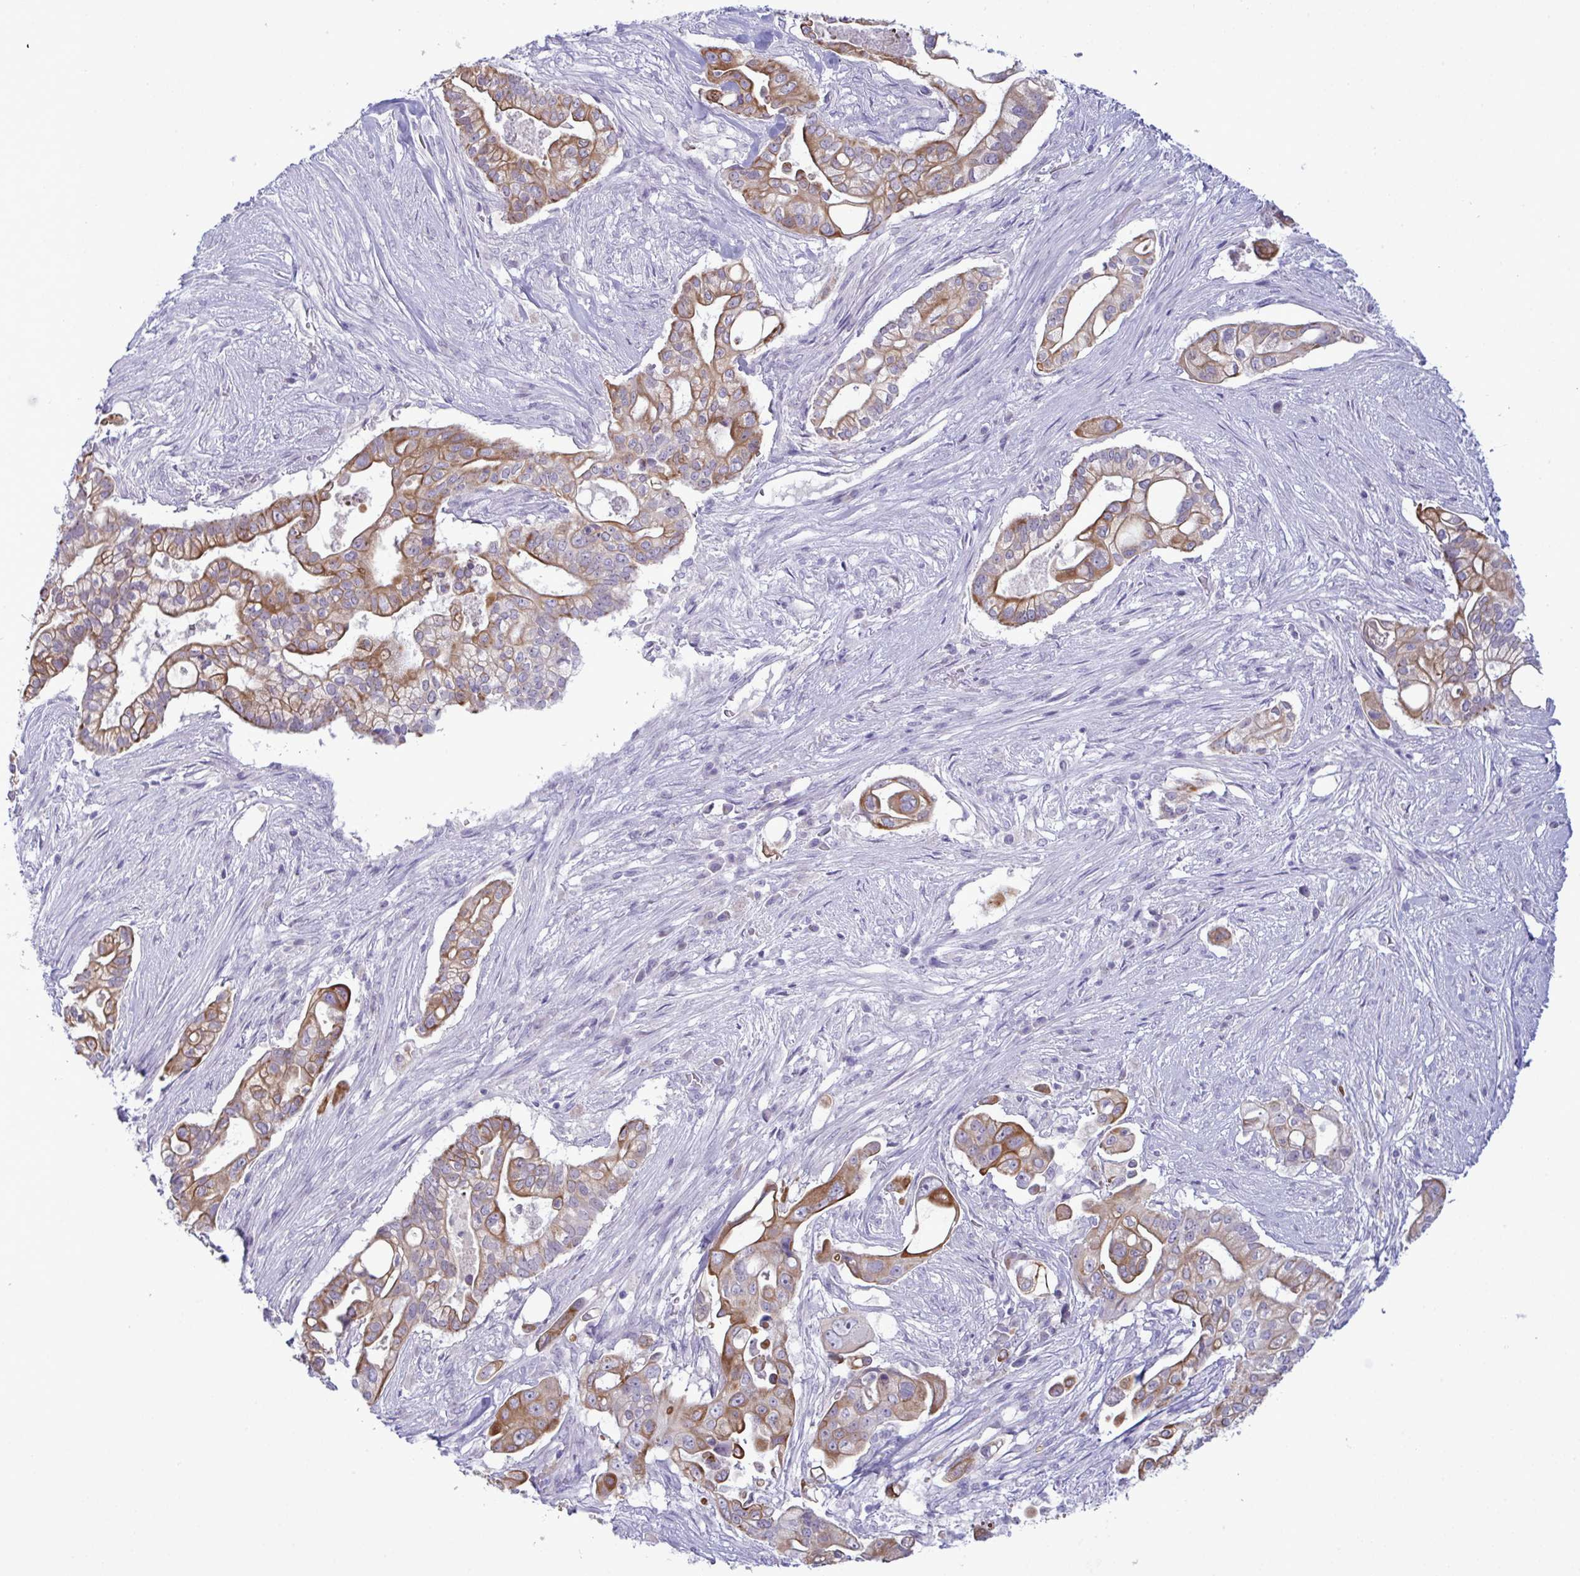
{"staining": {"intensity": "moderate", "quantity": ">75%", "location": "cytoplasmic/membranous"}, "tissue": "pancreatic cancer", "cell_type": "Tumor cells", "image_type": "cancer", "snomed": [{"axis": "morphology", "description": "Adenocarcinoma, NOS"}, {"axis": "topography", "description": "Pancreas"}], "caption": "This is a histology image of immunohistochemistry staining of adenocarcinoma (pancreatic), which shows moderate positivity in the cytoplasmic/membranous of tumor cells.", "gene": "TENT5D", "patient": {"sex": "female", "age": 69}}